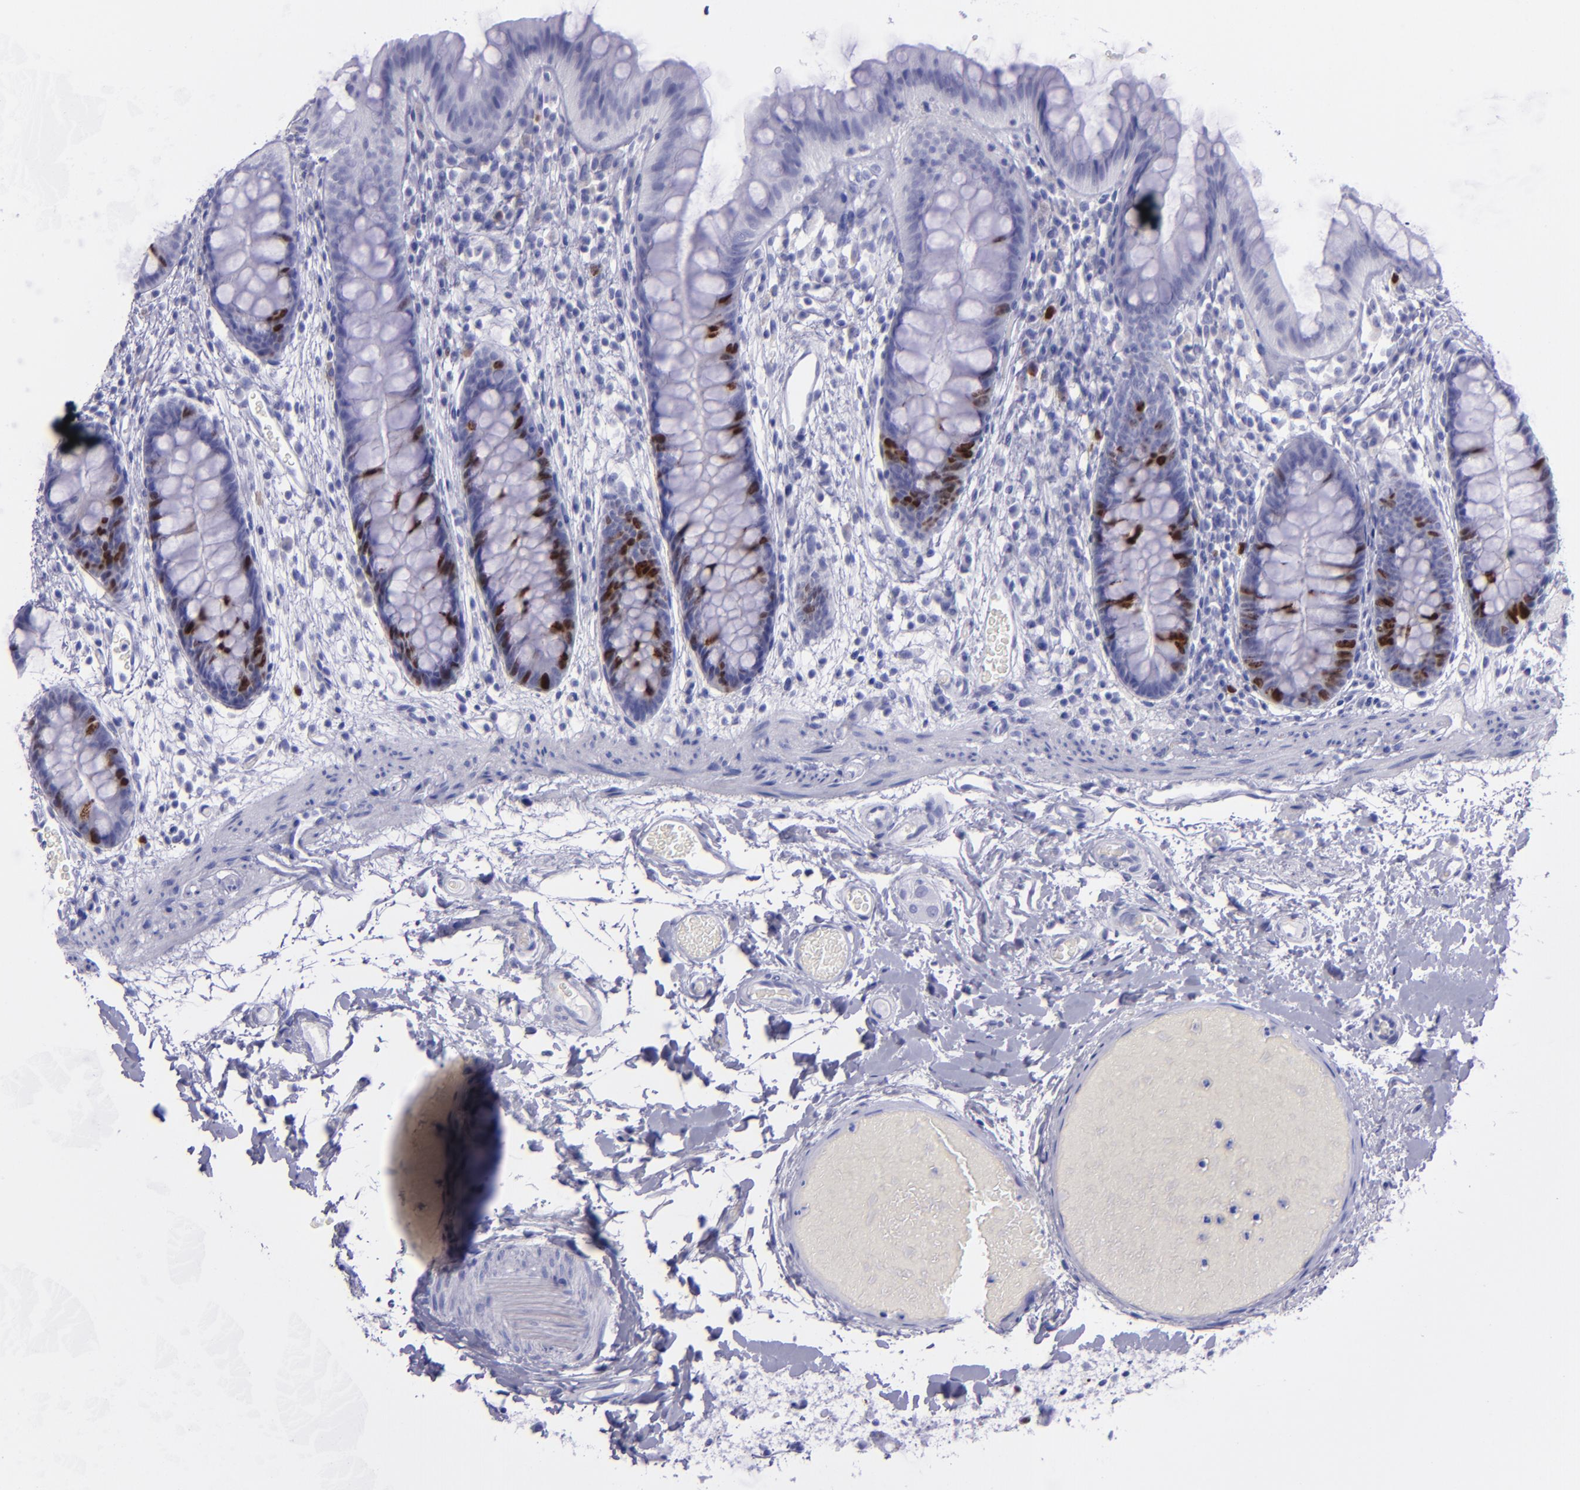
{"staining": {"intensity": "negative", "quantity": "none", "location": "none"}, "tissue": "colon", "cell_type": "Endothelial cells", "image_type": "normal", "snomed": [{"axis": "morphology", "description": "Normal tissue, NOS"}, {"axis": "topography", "description": "Smooth muscle"}, {"axis": "topography", "description": "Colon"}], "caption": "High power microscopy micrograph of an immunohistochemistry photomicrograph of benign colon, revealing no significant staining in endothelial cells. (DAB immunohistochemistry (IHC), high magnification).", "gene": "TOP2A", "patient": {"sex": "male", "age": 67}}